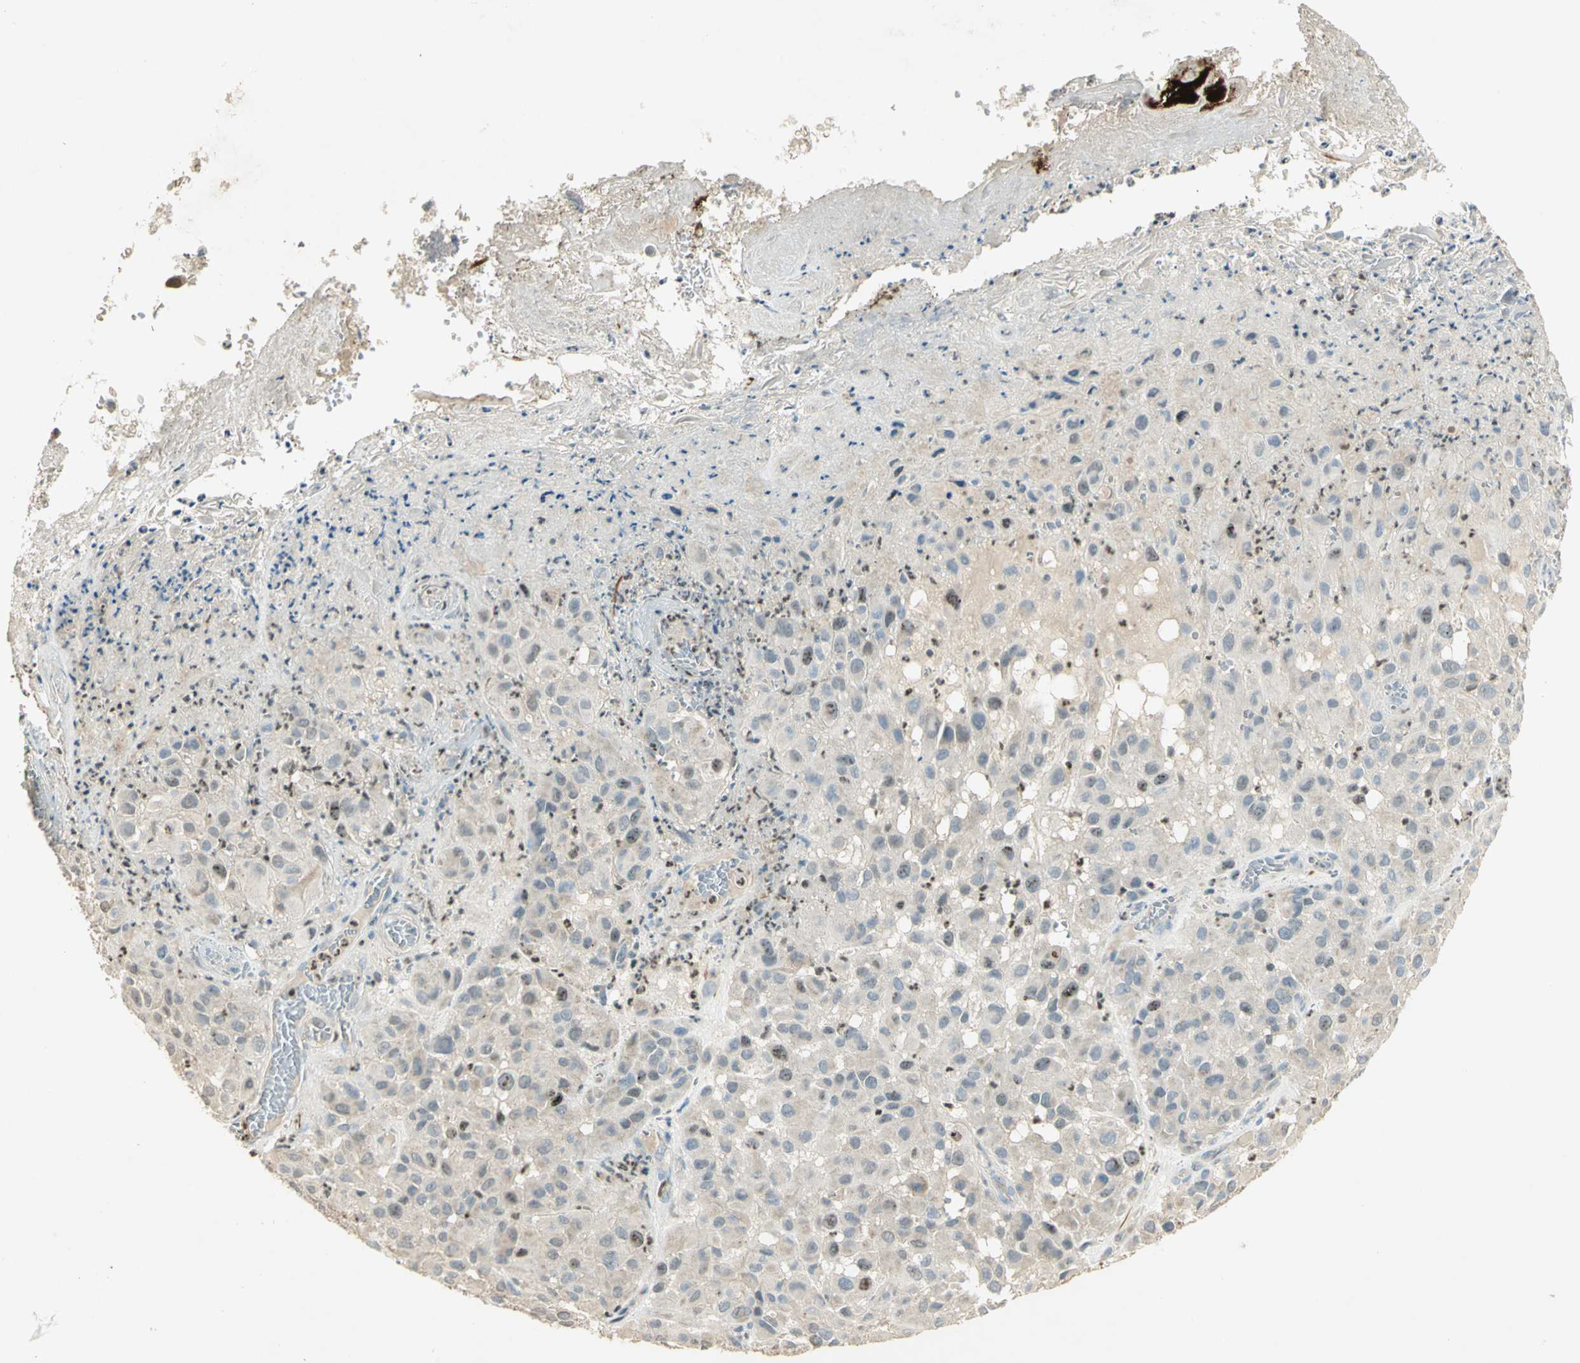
{"staining": {"intensity": "moderate", "quantity": "<25%", "location": "nuclear"}, "tissue": "melanoma", "cell_type": "Tumor cells", "image_type": "cancer", "snomed": [{"axis": "morphology", "description": "Malignant melanoma, NOS"}, {"axis": "topography", "description": "Skin"}], "caption": "IHC image of neoplastic tissue: human malignant melanoma stained using IHC reveals low levels of moderate protein expression localized specifically in the nuclear of tumor cells, appearing as a nuclear brown color.", "gene": "BIRC2", "patient": {"sex": "female", "age": 21}}